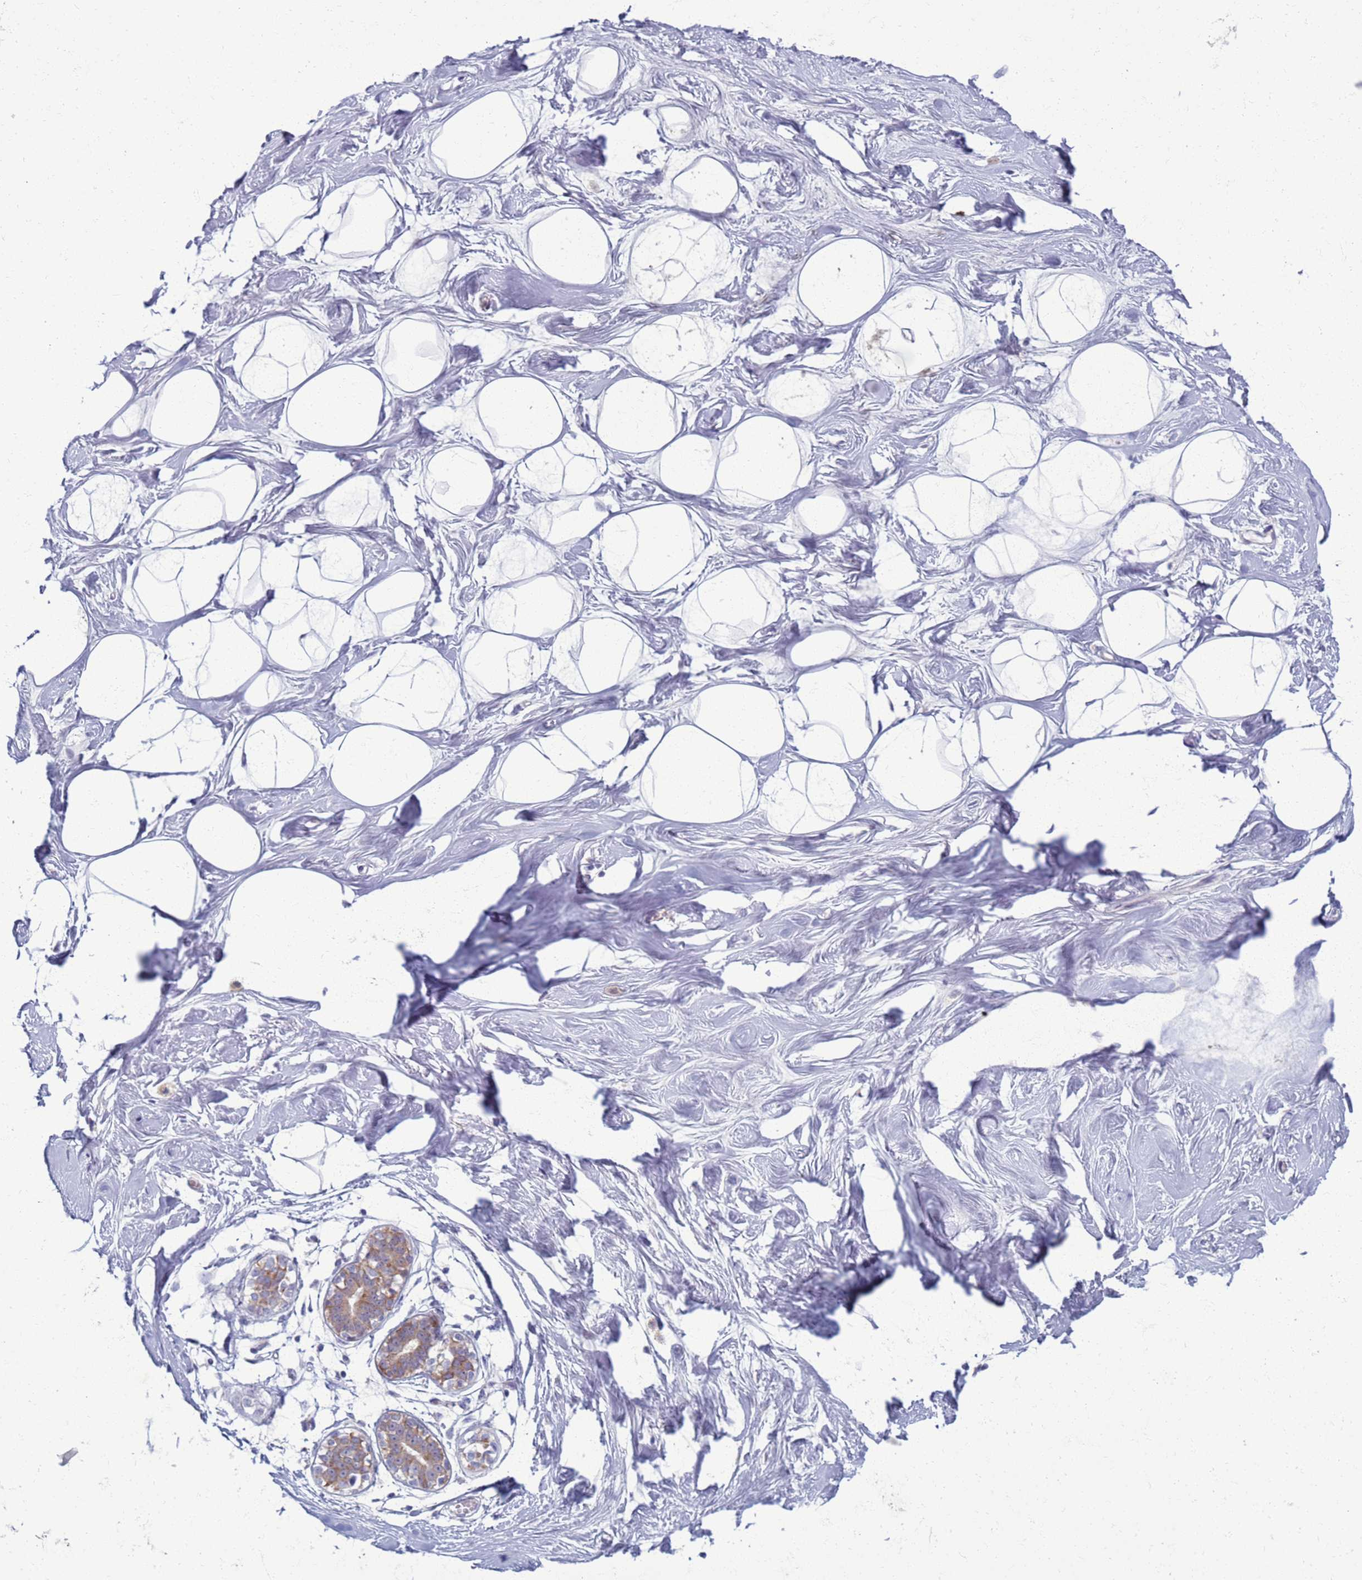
{"staining": {"intensity": "negative", "quantity": "none", "location": "none"}, "tissue": "breast", "cell_type": "Adipocytes", "image_type": "normal", "snomed": [{"axis": "morphology", "description": "Normal tissue, NOS"}, {"axis": "morphology", "description": "Adenoma, NOS"}, {"axis": "topography", "description": "Breast"}], "caption": "Histopathology image shows no protein staining in adipocytes of unremarkable breast. Nuclei are stained in blue.", "gene": "CLCA2", "patient": {"sex": "female", "age": 23}}